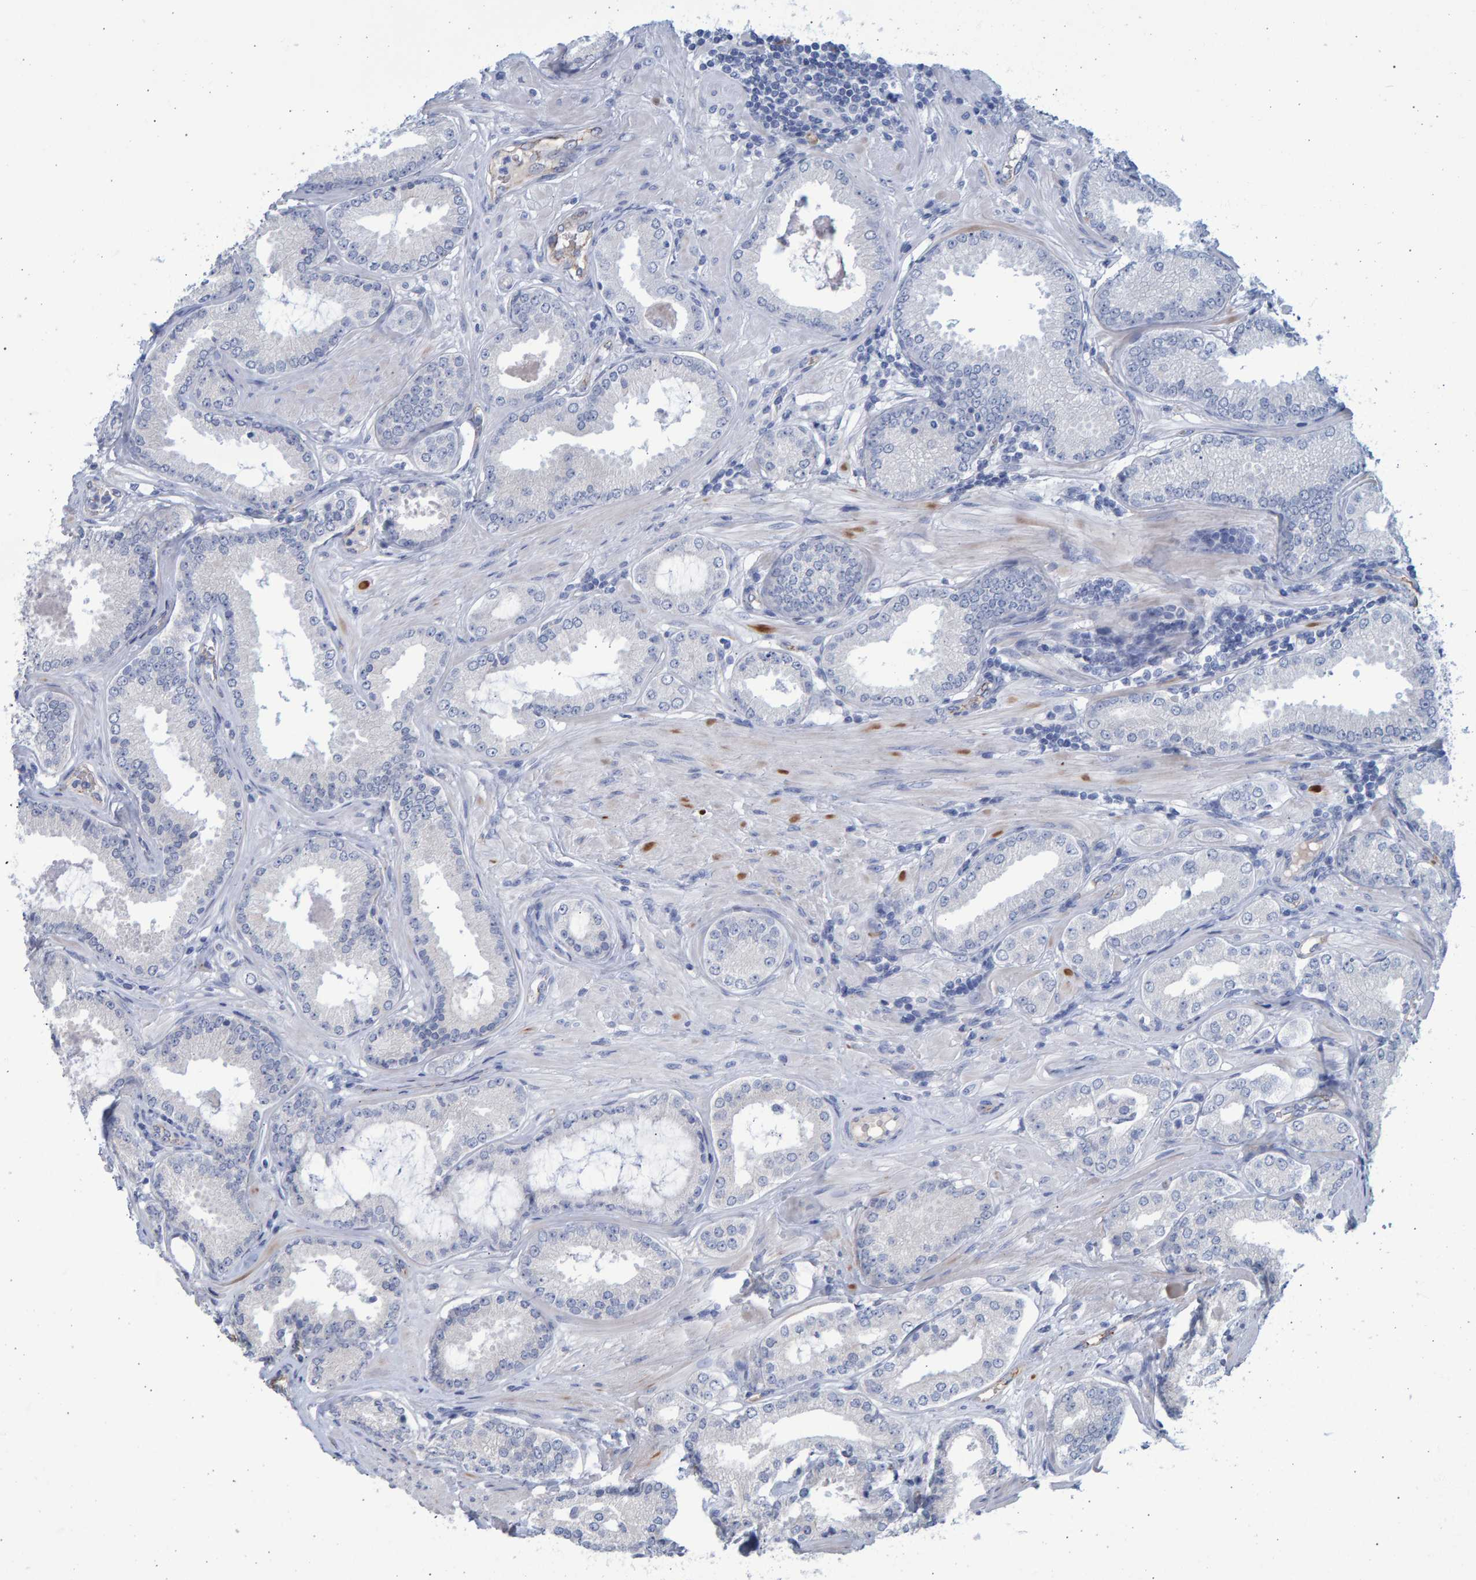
{"staining": {"intensity": "negative", "quantity": "none", "location": "none"}, "tissue": "prostate cancer", "cell_type": "Tumor cells", "image_type": "cancer", "snomed": [{"axis": "morphology", "description": "Adenocarcinoma, Low grade"}, {"axis": "topography", "description": "Prostate"}], "caption": "This is an immunohistochemistry image of human prostate low-grade adenocarcinoma. There is no positivity in tumor cells.", "gene": "SLC34A3", "patient": {"sex": "male", "age": 62}}